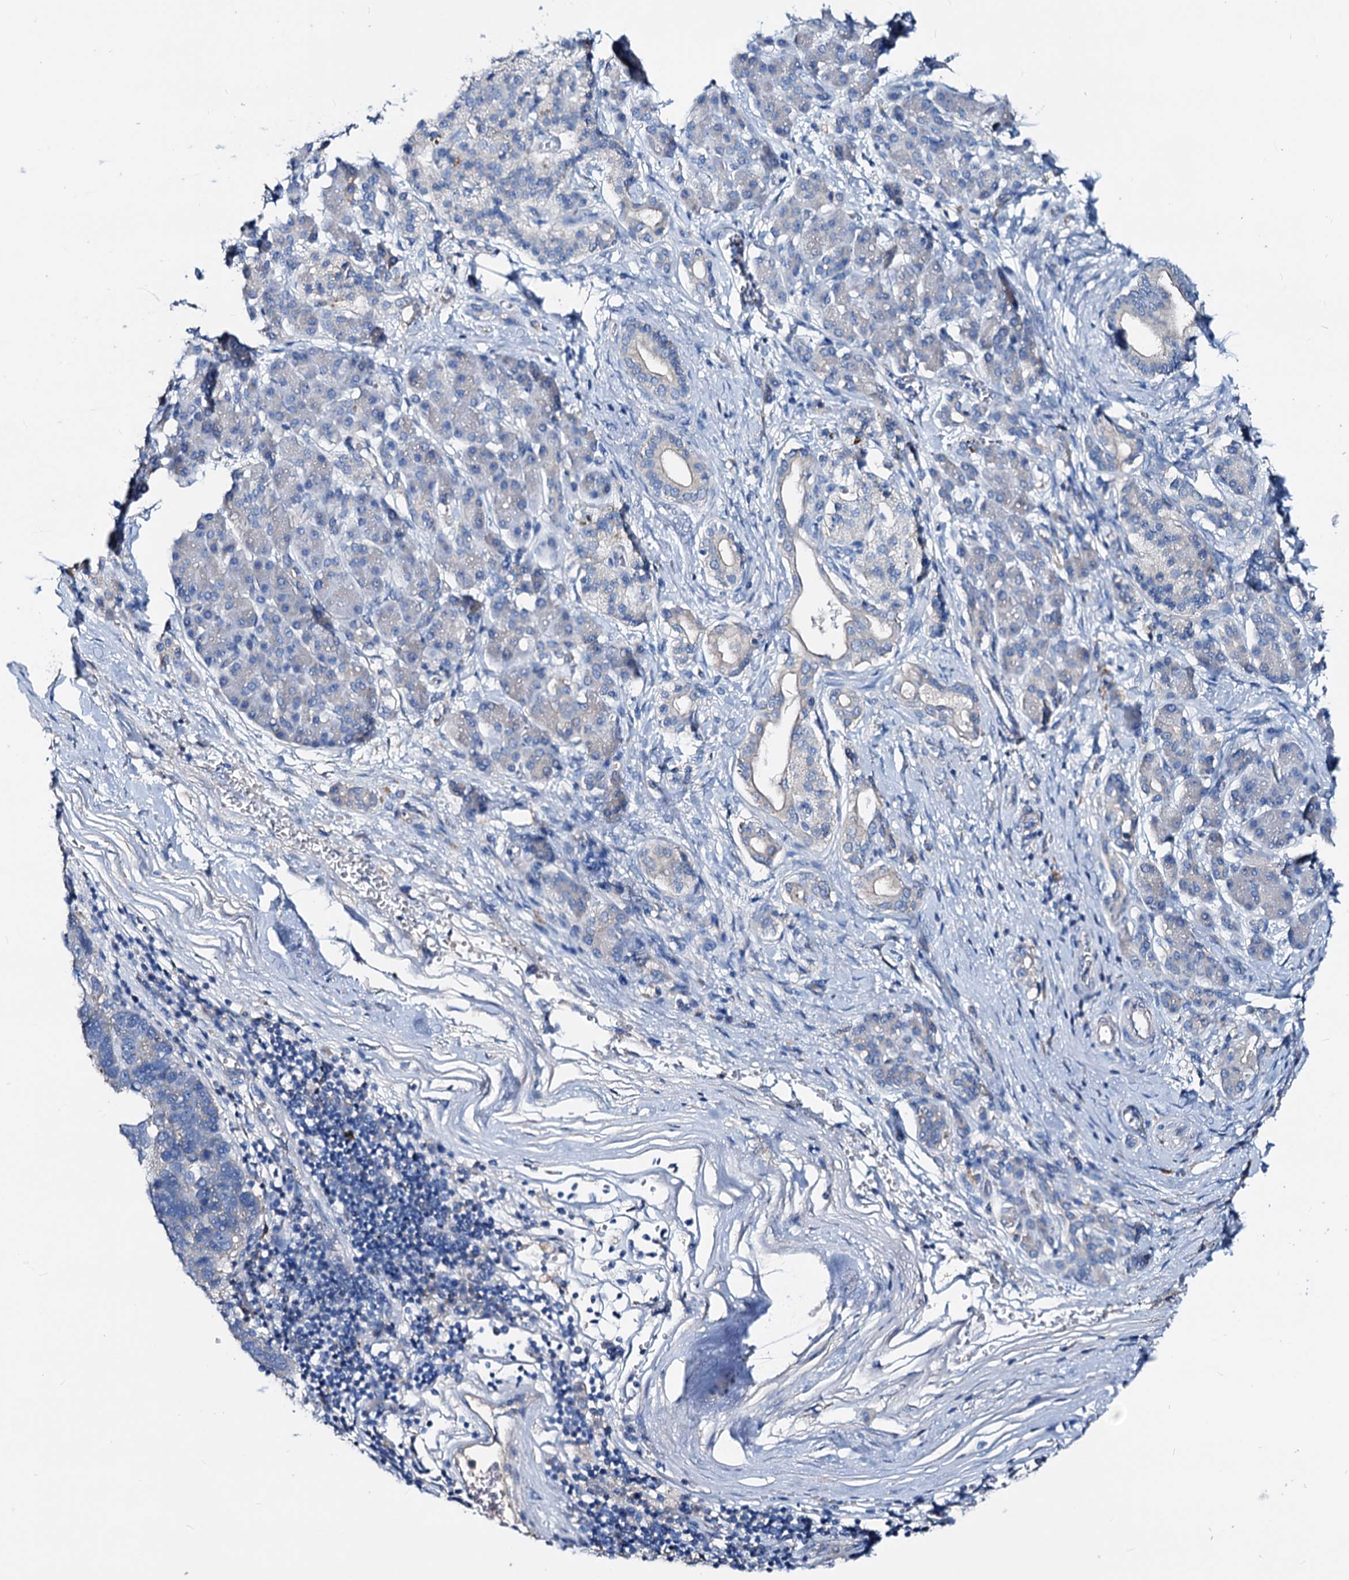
{"staining": {"intensity": "negative", "quantity": "none", "location": "none"}, "tissue": "pancreatic cancer", "cell_type": "Tumor cells", "image_type": "cancer", "snomed": [{"axis": "morphology", "description": "Adenocarcinoma, NOS"}, {"axis": "topography", "description": "Pancreas"}], "caption": "Pancreatic cancer stained for a protein using immunohistochemistry (IHC) shows no positivity tumor cells.", "gene": "DYDC2", "patient": {"sex": "female", "age": 61}}